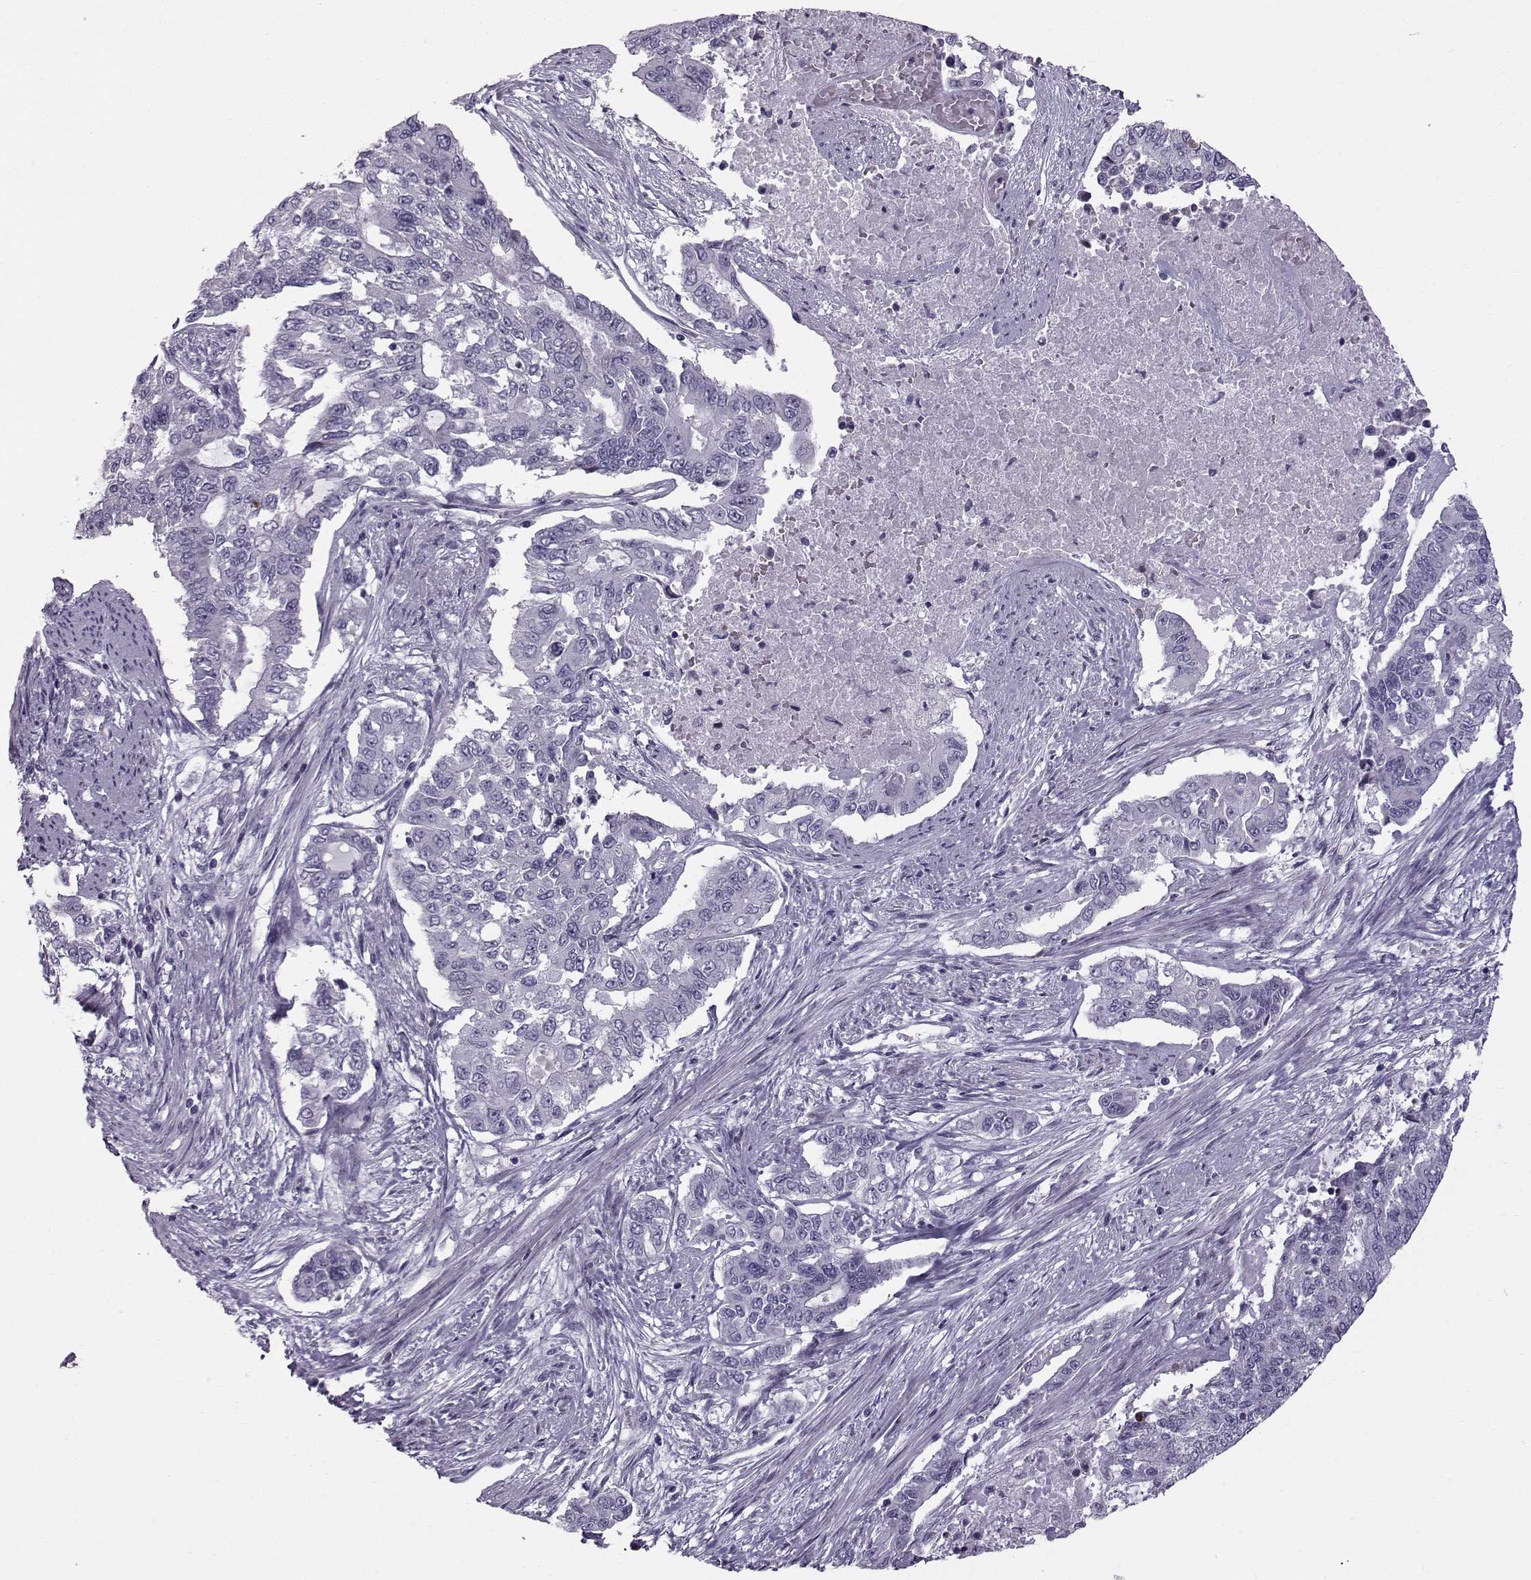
{"staining": {"intensity": "negative", "quantity": "none", "location": "none"}, "tissue": "endometrial cancer", "cell_type": "Tumor cells", "image_type": "cancer", "snomed": [{"axis": "morphology", "description": "Adenocarcinoma, NOS"}, {"axis": "topography", "description": "Uterus"}], "caption": "Tumor cells show no significant staining in endometrial adenocarcinoma.", "gene": "DMRT3", "patient": {"sex": "female", "age": 59}}